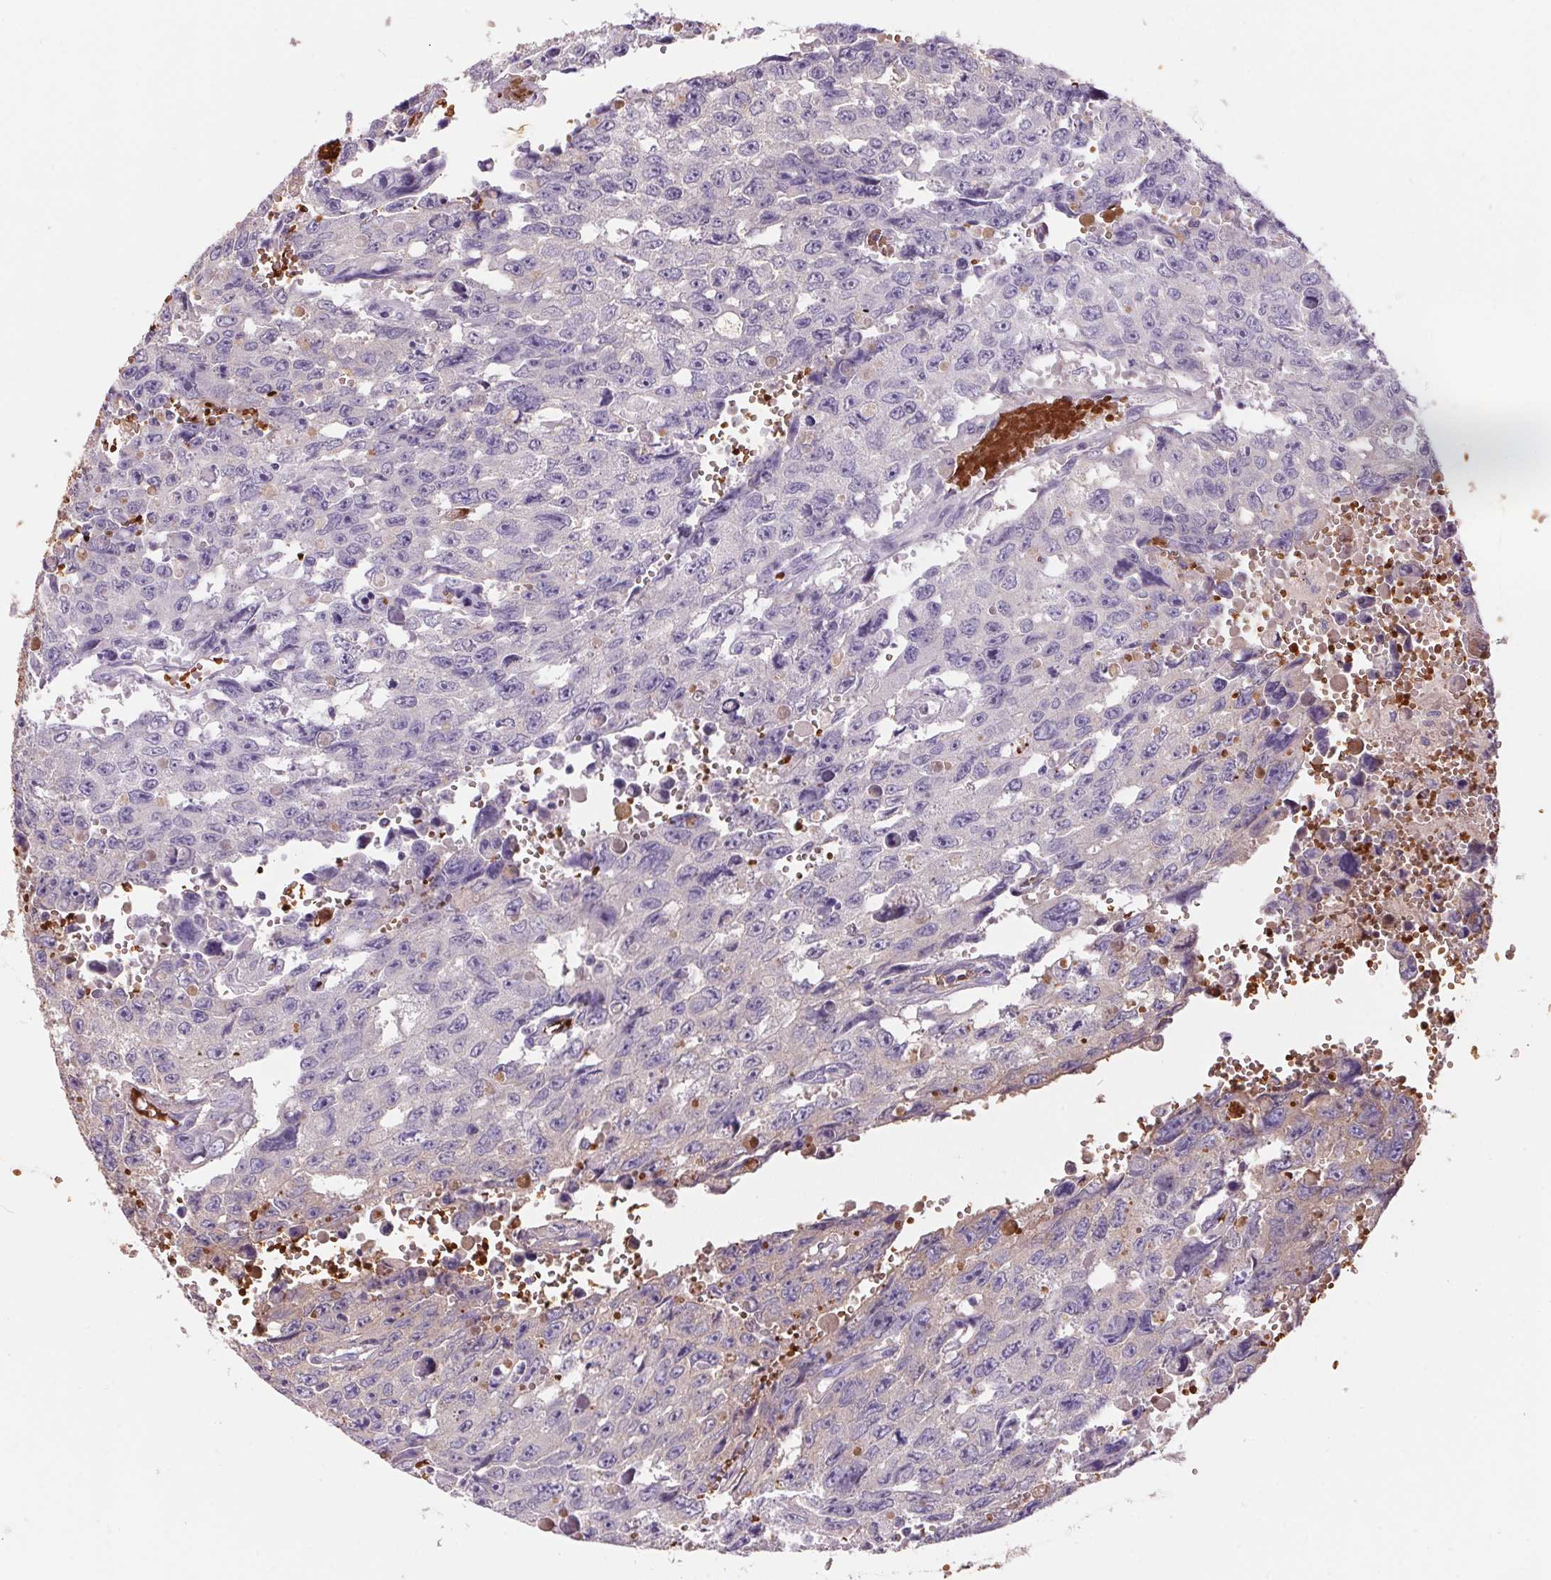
{"staining": {"intensity": "negative", "quantity": "none", "location": "none"}, "tissue": "testis cancer", "cell_type": "Tumor cells", "image_type": "cancer", "snomed": [{"axis": "morphology", "description": "Seminoma, NOS"}, {"axis": "topography", "description": "Testis"}], "caption": "The photomicrograph shows no staining of tumor cells in testis cancer.", "gene": "HBQ1", "patient": {"sex": "male", "age": 26}}